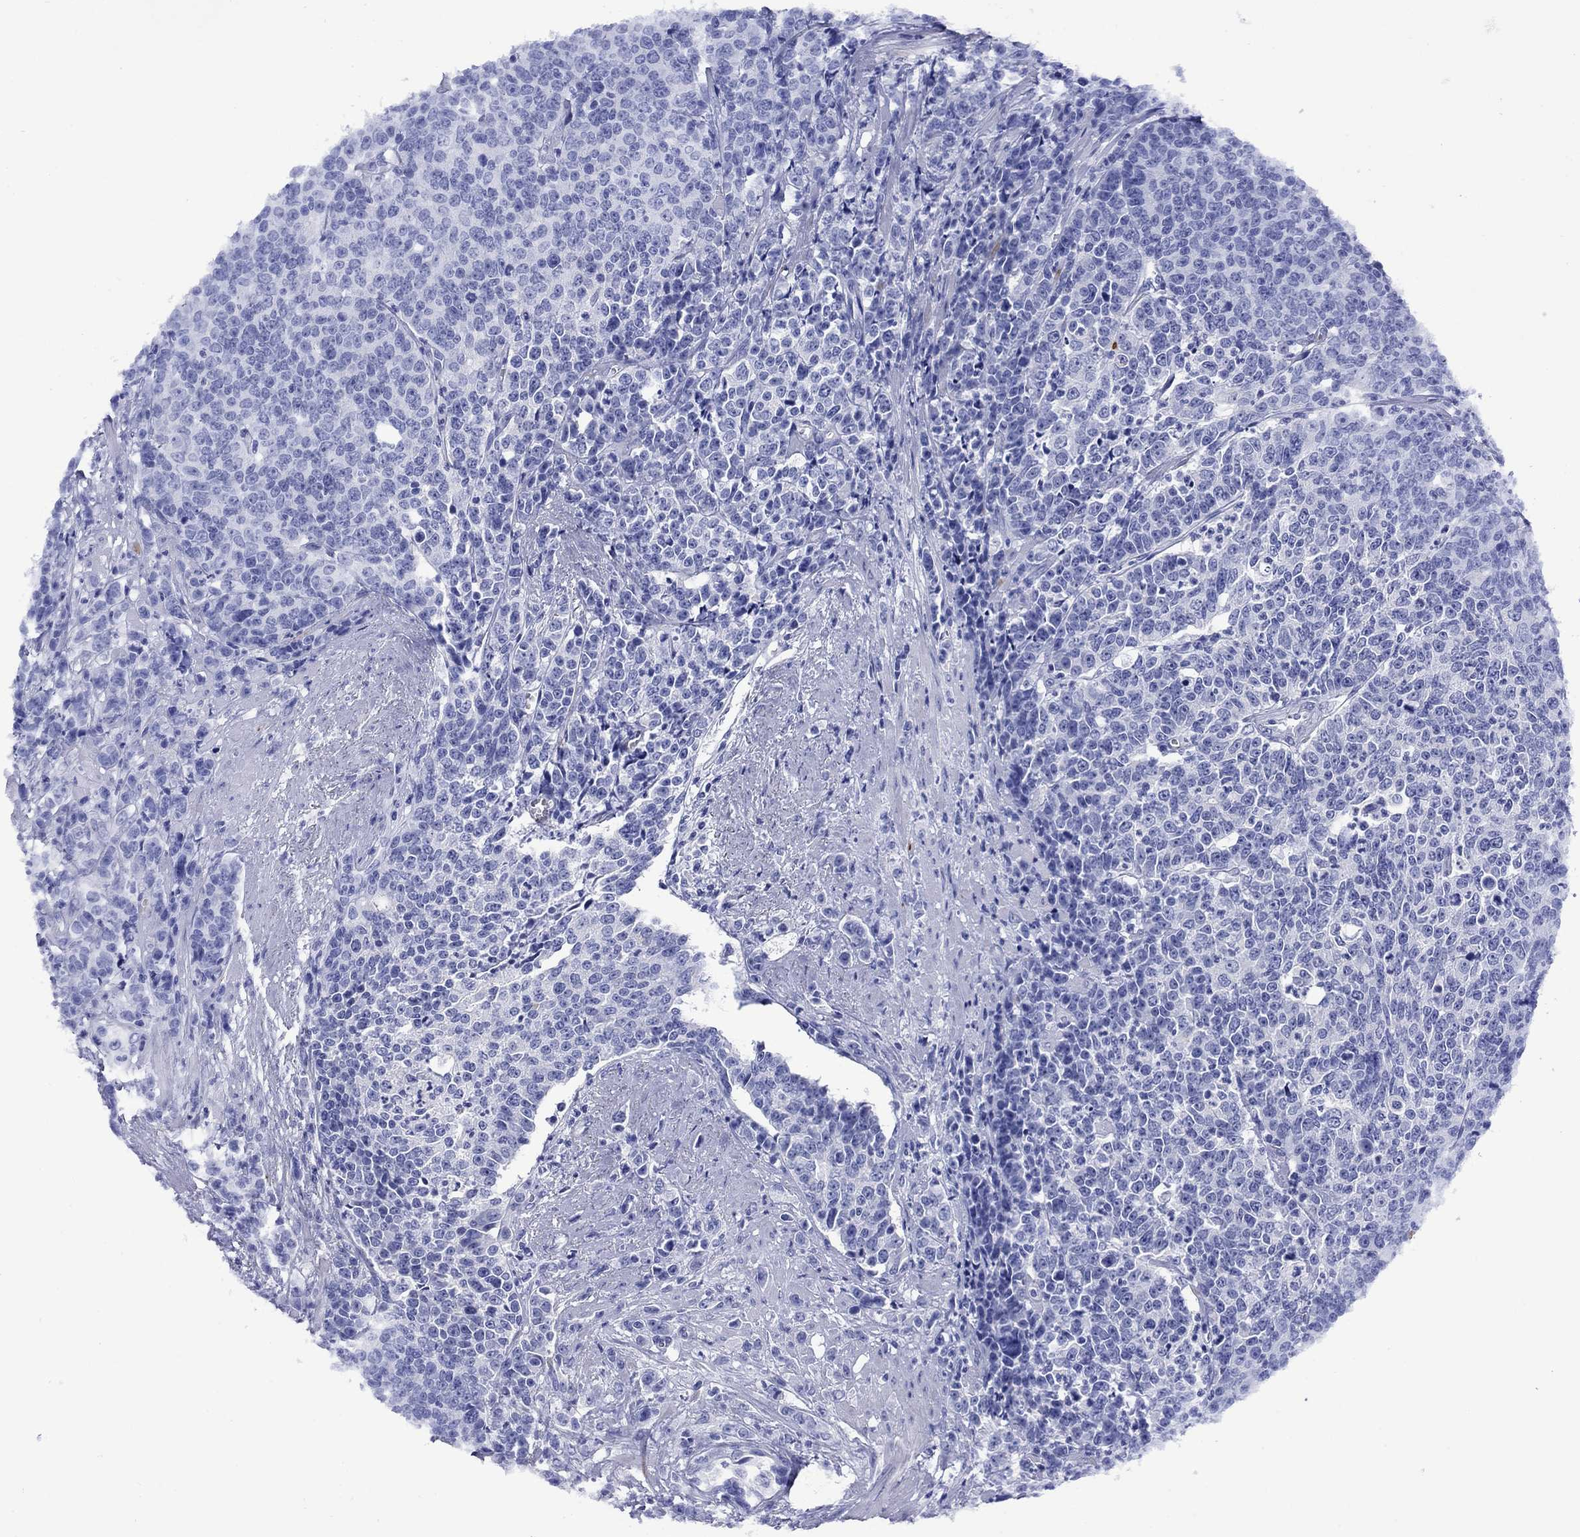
{"staining": {"intensity": "negative", "quantity": "none", "location": "none"}, "tissue": "prostate cancer", "cell_type": "Tumor cells", "image_type": "cancer", "snomed": [{"axis": "morphology", "description": "Adenocarcinoma, NOS"}, {"axis": "topography", "description": "Prostate"}], "caption": "Immunohistochemistry (IHC) histopathology image of neoplastic tissue: prostate cancer (adenocarcinoma) stained with DAB (3,3'-diaminobenzidine) displays no significant protein positivity in tumor cells.", "gene": "ROM1", "patient": {"sex": "male", "age": 67}}